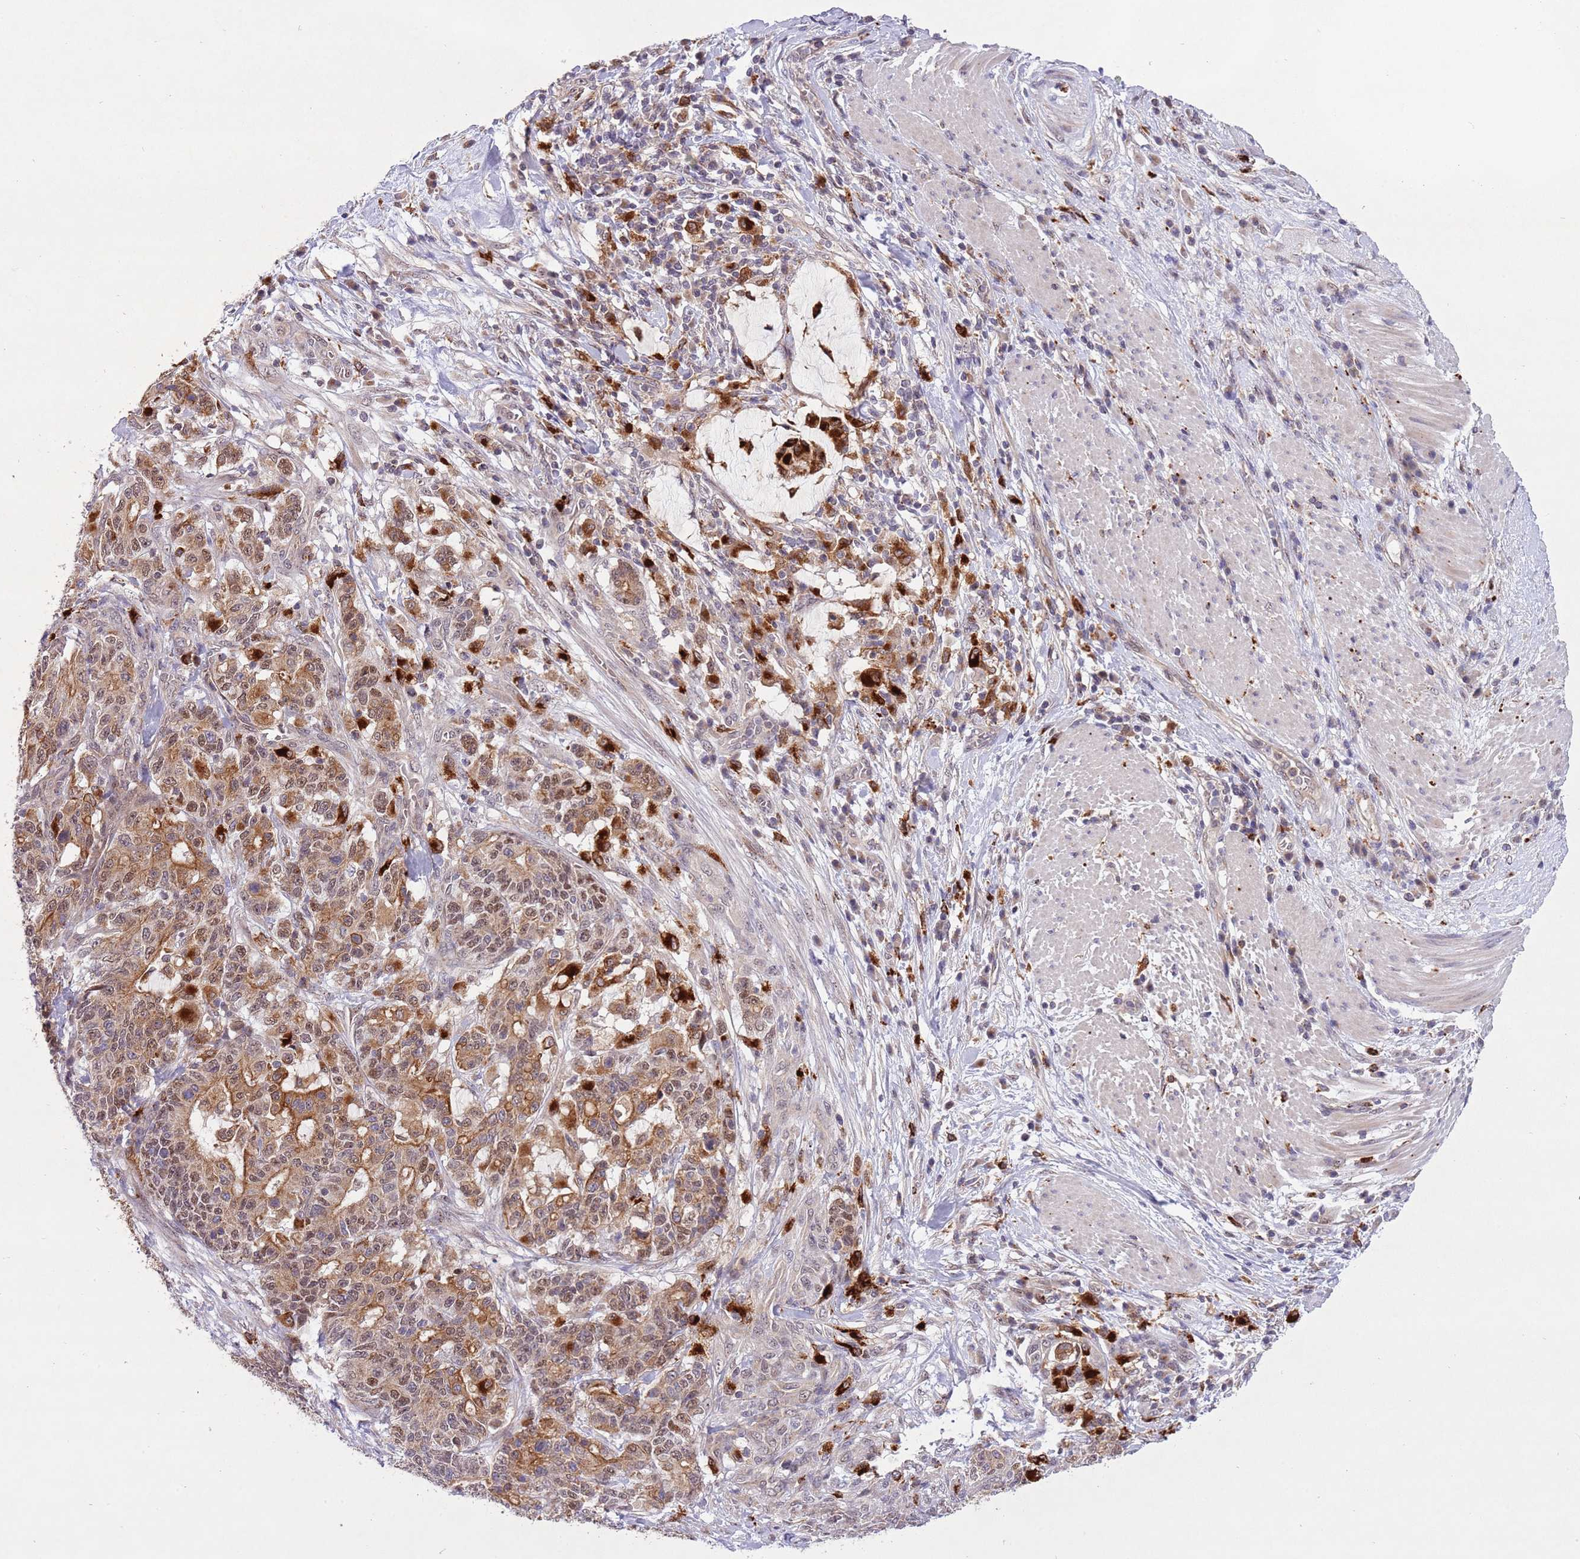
{"staining": {"intensity": "moderate", "quantity": ">75%", "location": "cytoplasmic/membranous,nuclear"}, "tissue": "stomach cancer", "cell_type": "Tumor cells", "image_type": "cancer", "snomed": [{"axis": "morphology", "description": "Normal tissue, NOS"}, {"axis": "morphology", "description": "Adenocarcinoma, NOS"}, {"axis": "topography", "description": "Stomach"}], "caption": "A medium amount of moderate cytoplasmic/membranous and nuclear staining is seen in approximately >75% of tumor cells in stomach cancer tissue.", "gene": "TRIM27", "patient": {"sex": "female", "age": 64}}